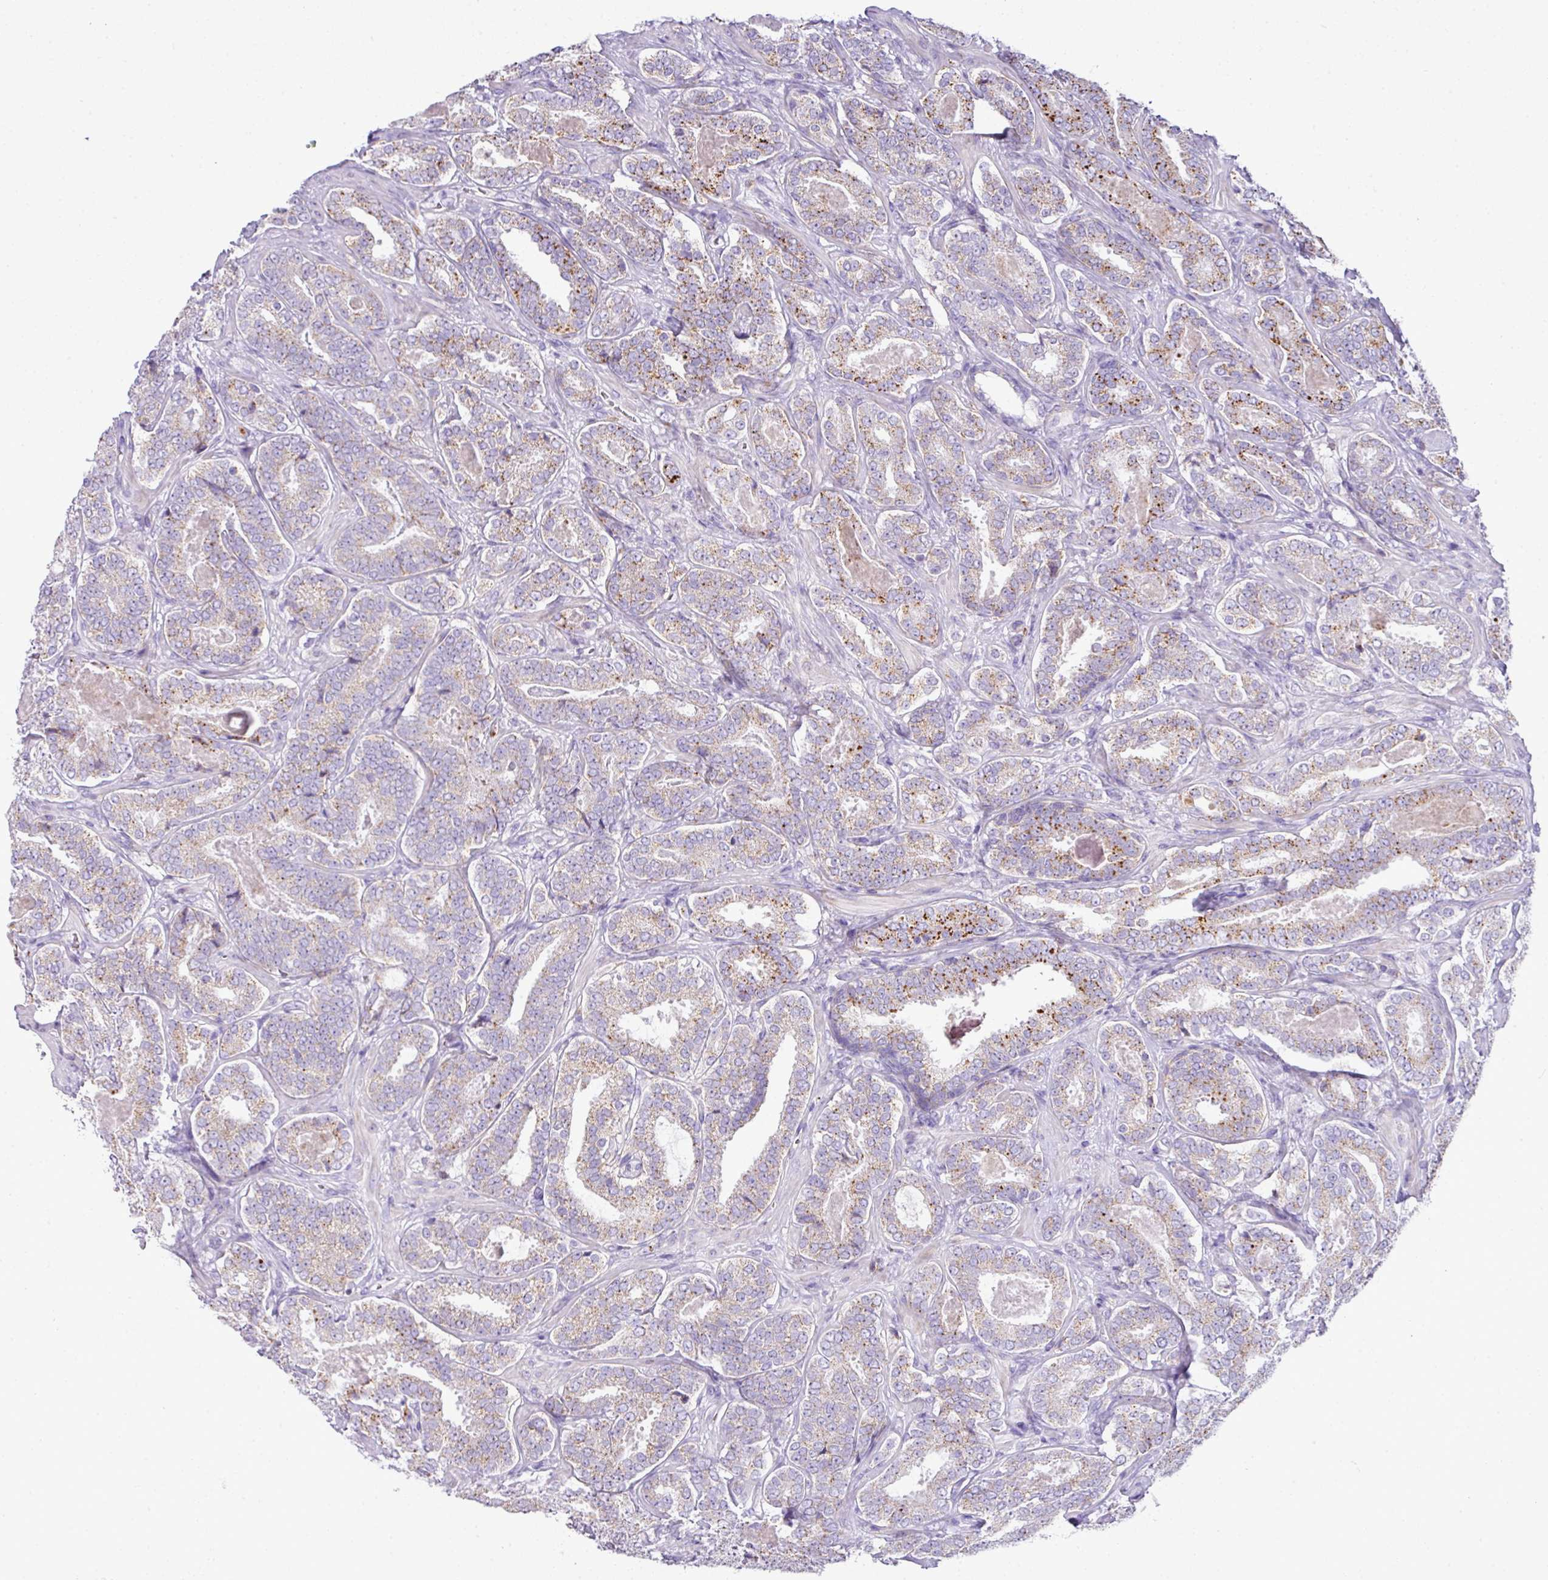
{"staining": {"intensity": "moderate", "quantity": "25%-75%", "location": "cytoplasmic/membranous"}, "tissue": "prostate cancer", "cell_type": "Tumor cells", "image_type": "cancer", "snomed": [{"axis": "morphology", "description": "Adenocarcinoma, High grade"}, {"axis": "topography", "description": "Prostate"}], "caption": "Immunohistochemistry (IHC) micrograph of high-grade adenocarcinoma (prostate) stained for a protein (brown), which reveals medium levels of moderate cytoplasmic/membranous positivity in about 25%-75% of tumor cells.", "gene": "PGAP4", "patient": {"sex": "male", "age": 65}}